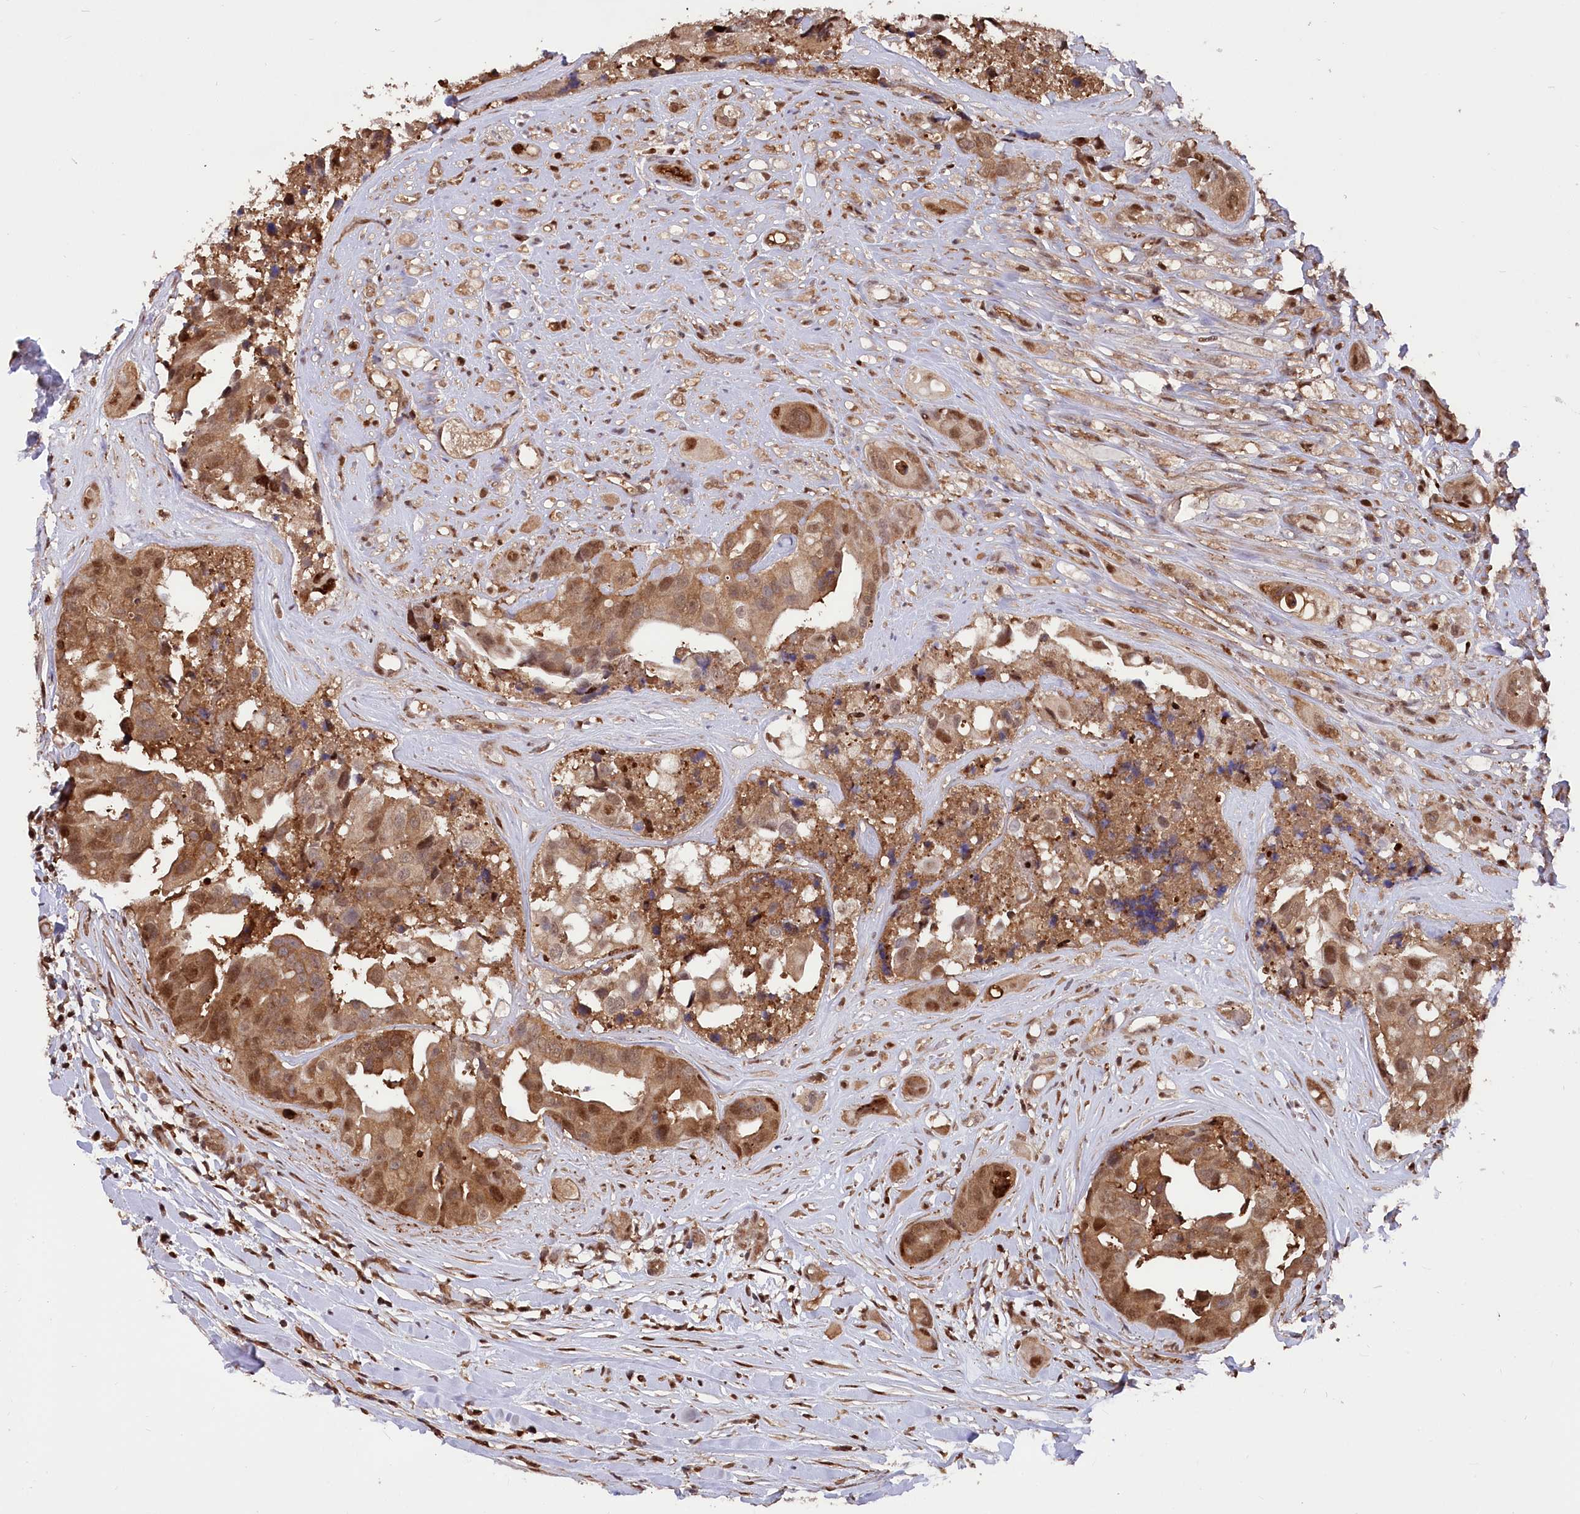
{"staining": {"intensity": "moderate", "quantity": ">75%", "location": "cytoplasmic/membranous,nuclear"}, "tissue": "head and neck cancer", "cell_type": "Tumor cells", "image_type": "cancer", "snomed": [{"axis": "morphology", "description": "Adenocarcinoma, NOS"}, {"axis": "morphology", "description": "Adenocarcinoma, metastatic, NOS"}, {"axis": "topography", "description": "Head-Neck"}], "caption": "Protein staining exhibits moderate cytoplasmic/membranous and nuclear expression in about >75% of tumor cells in head and neck metastatic adenocarcinoma.", "gene": "PSMA1", "patient": {"sex": "male", "age": 75}}